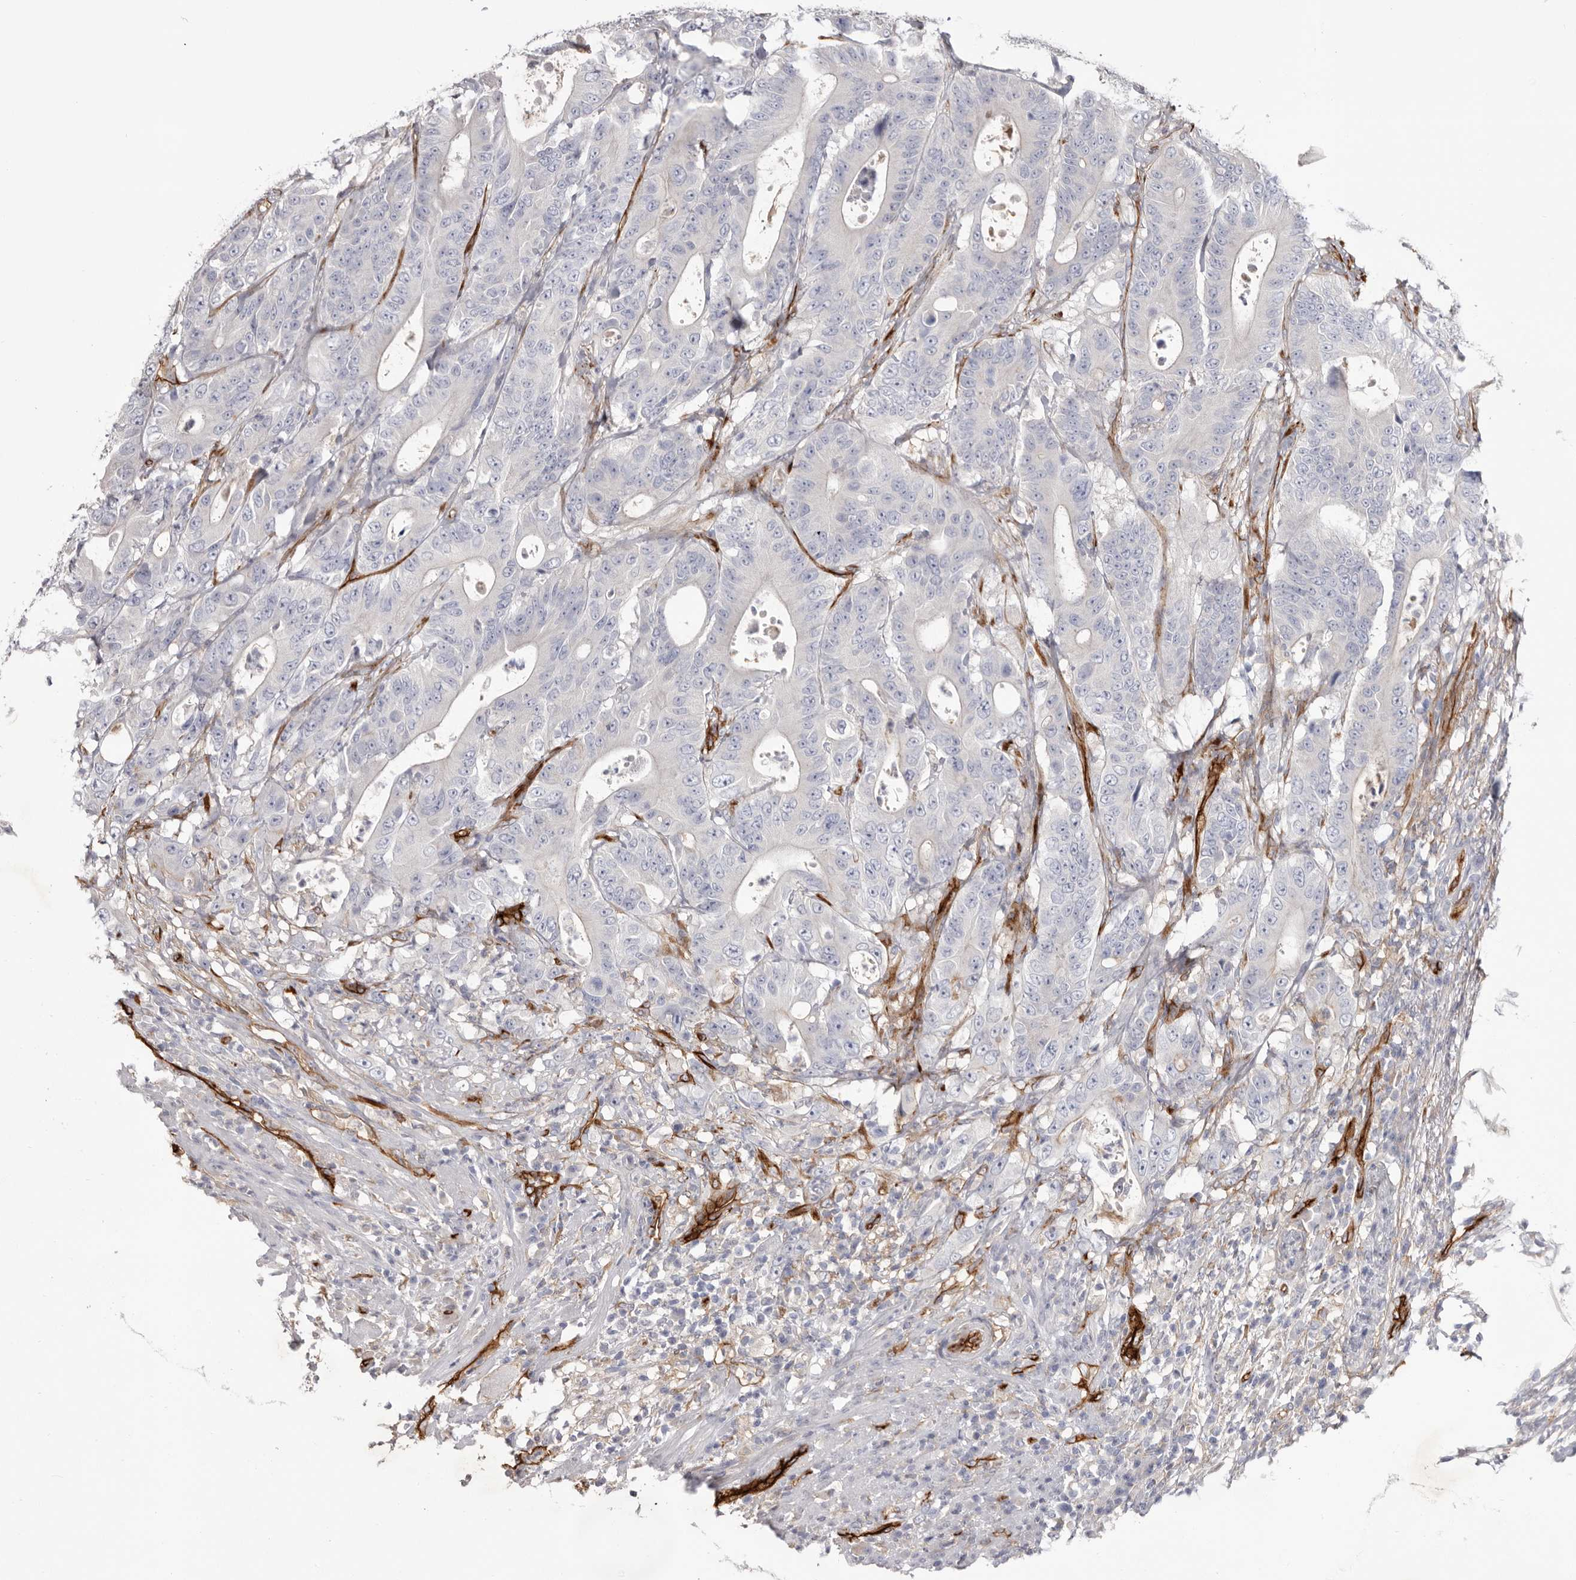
{"staining": {"intensity": "negative", "quantity": "none", "location": "none"}, "tissue": "colorectal cancer", "cell_type": "Tumor cells", "image_type": "cancer", "snomed": [{"axis": "morphology", "description": "Adenocarcinoma, NOS"}, {"axis": "topography", "description": "Colon"}], "caption": "Colorectal cancer (adenocarcinoma) was stained to show a protein in brown. There is no significant staining in tumor cells.", "gene": "LRRC66", "patient": {"sex": "male", "age": 83}}